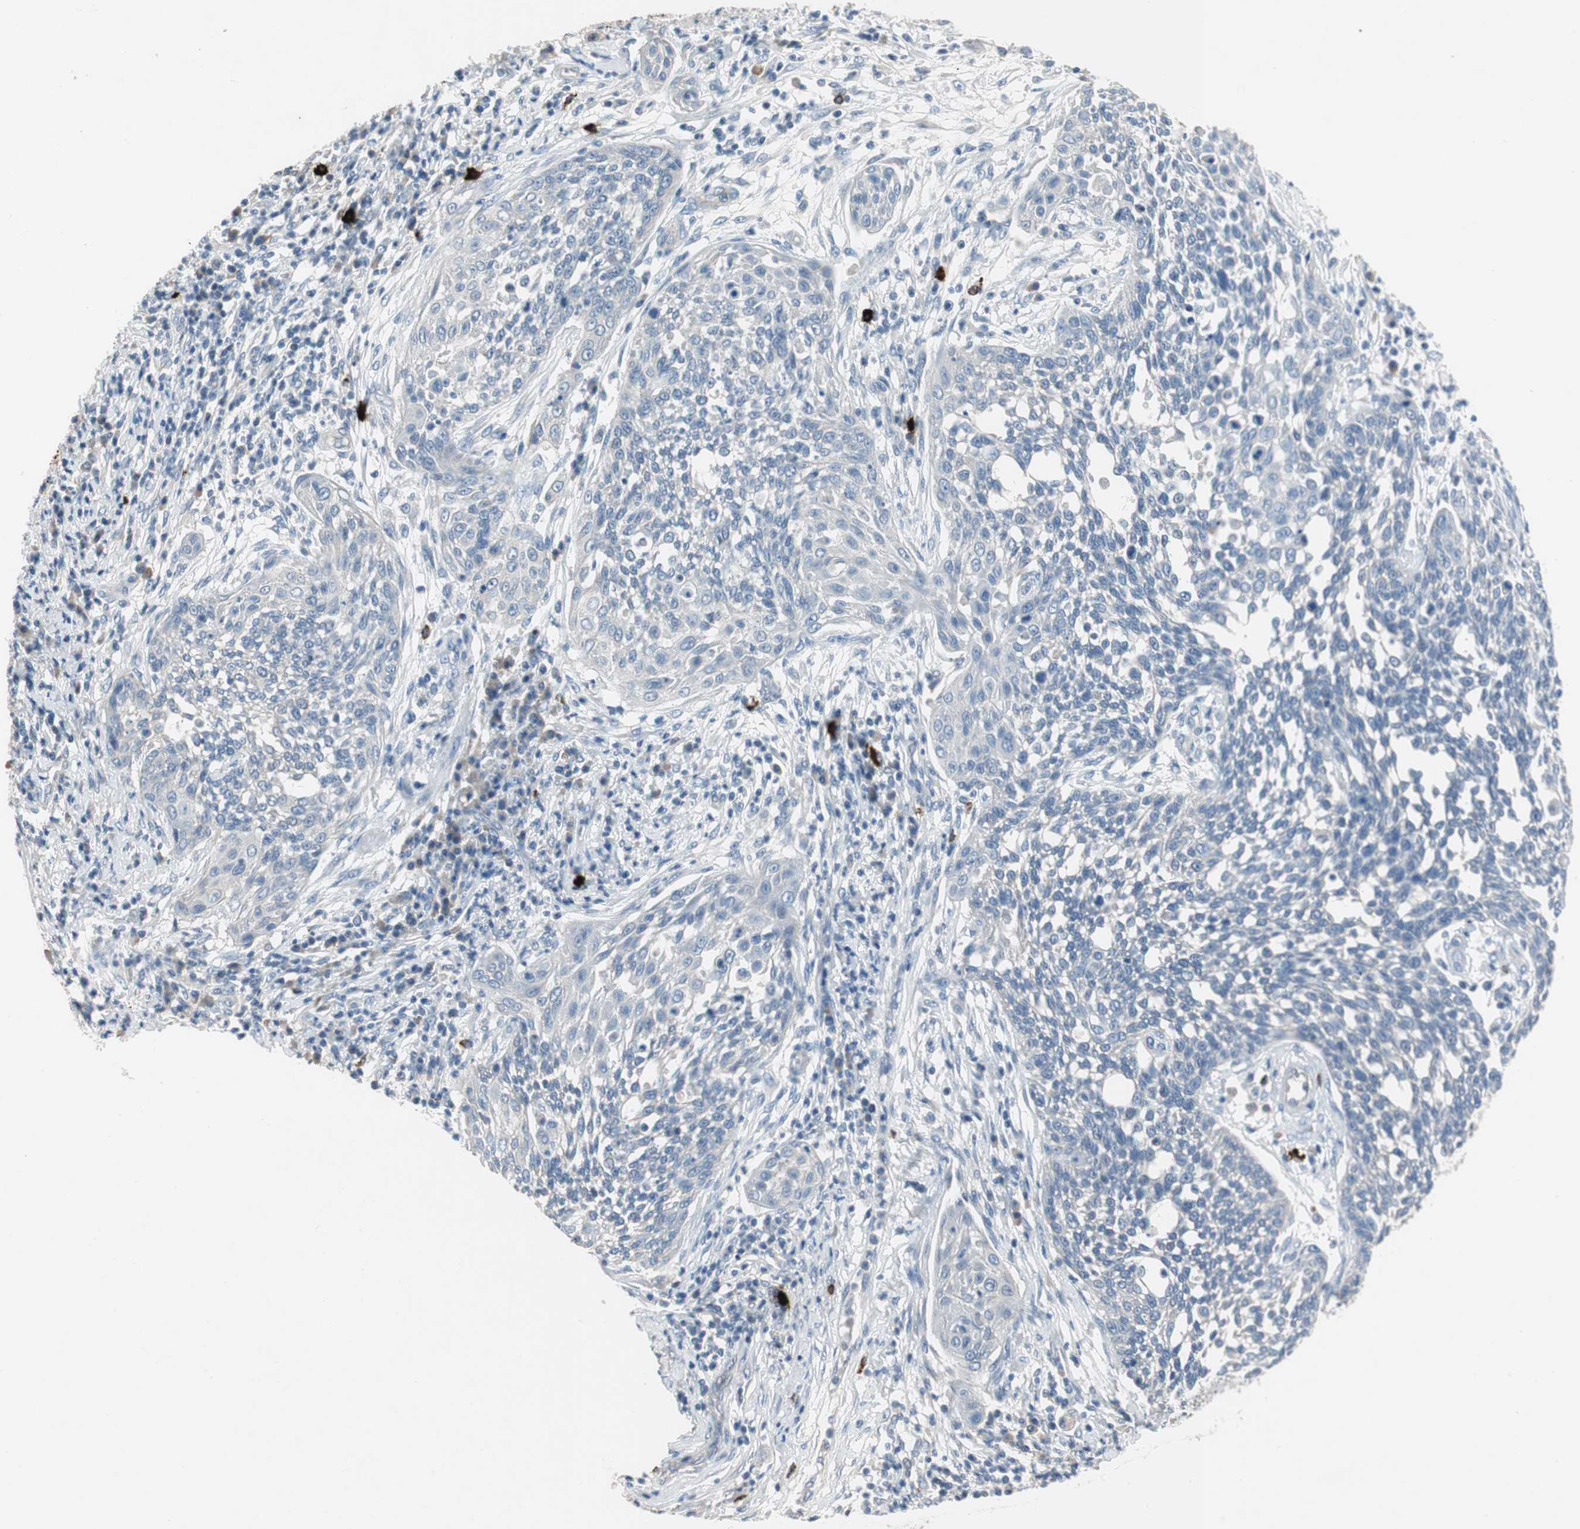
{"staining": {"intensity": "negative", "quantity": "none", "location": "none"}, "tissue": "cervical cancer", "cell_type": "Tumor cells", "image_type": "cancer", "snomed": [{"axis": "morphology", "description": "Squamous cell carcinoma, NOS"}, {"axis": "topography", "description": "Cervix"}], "caption": "The immunohistochemistry (IHC) micrograph has no significant expression in tumor cells of cervical squamous cell carcinoma tissue.", "gene": "CPA3", "patient": {"sex": "female", "age": 34}}